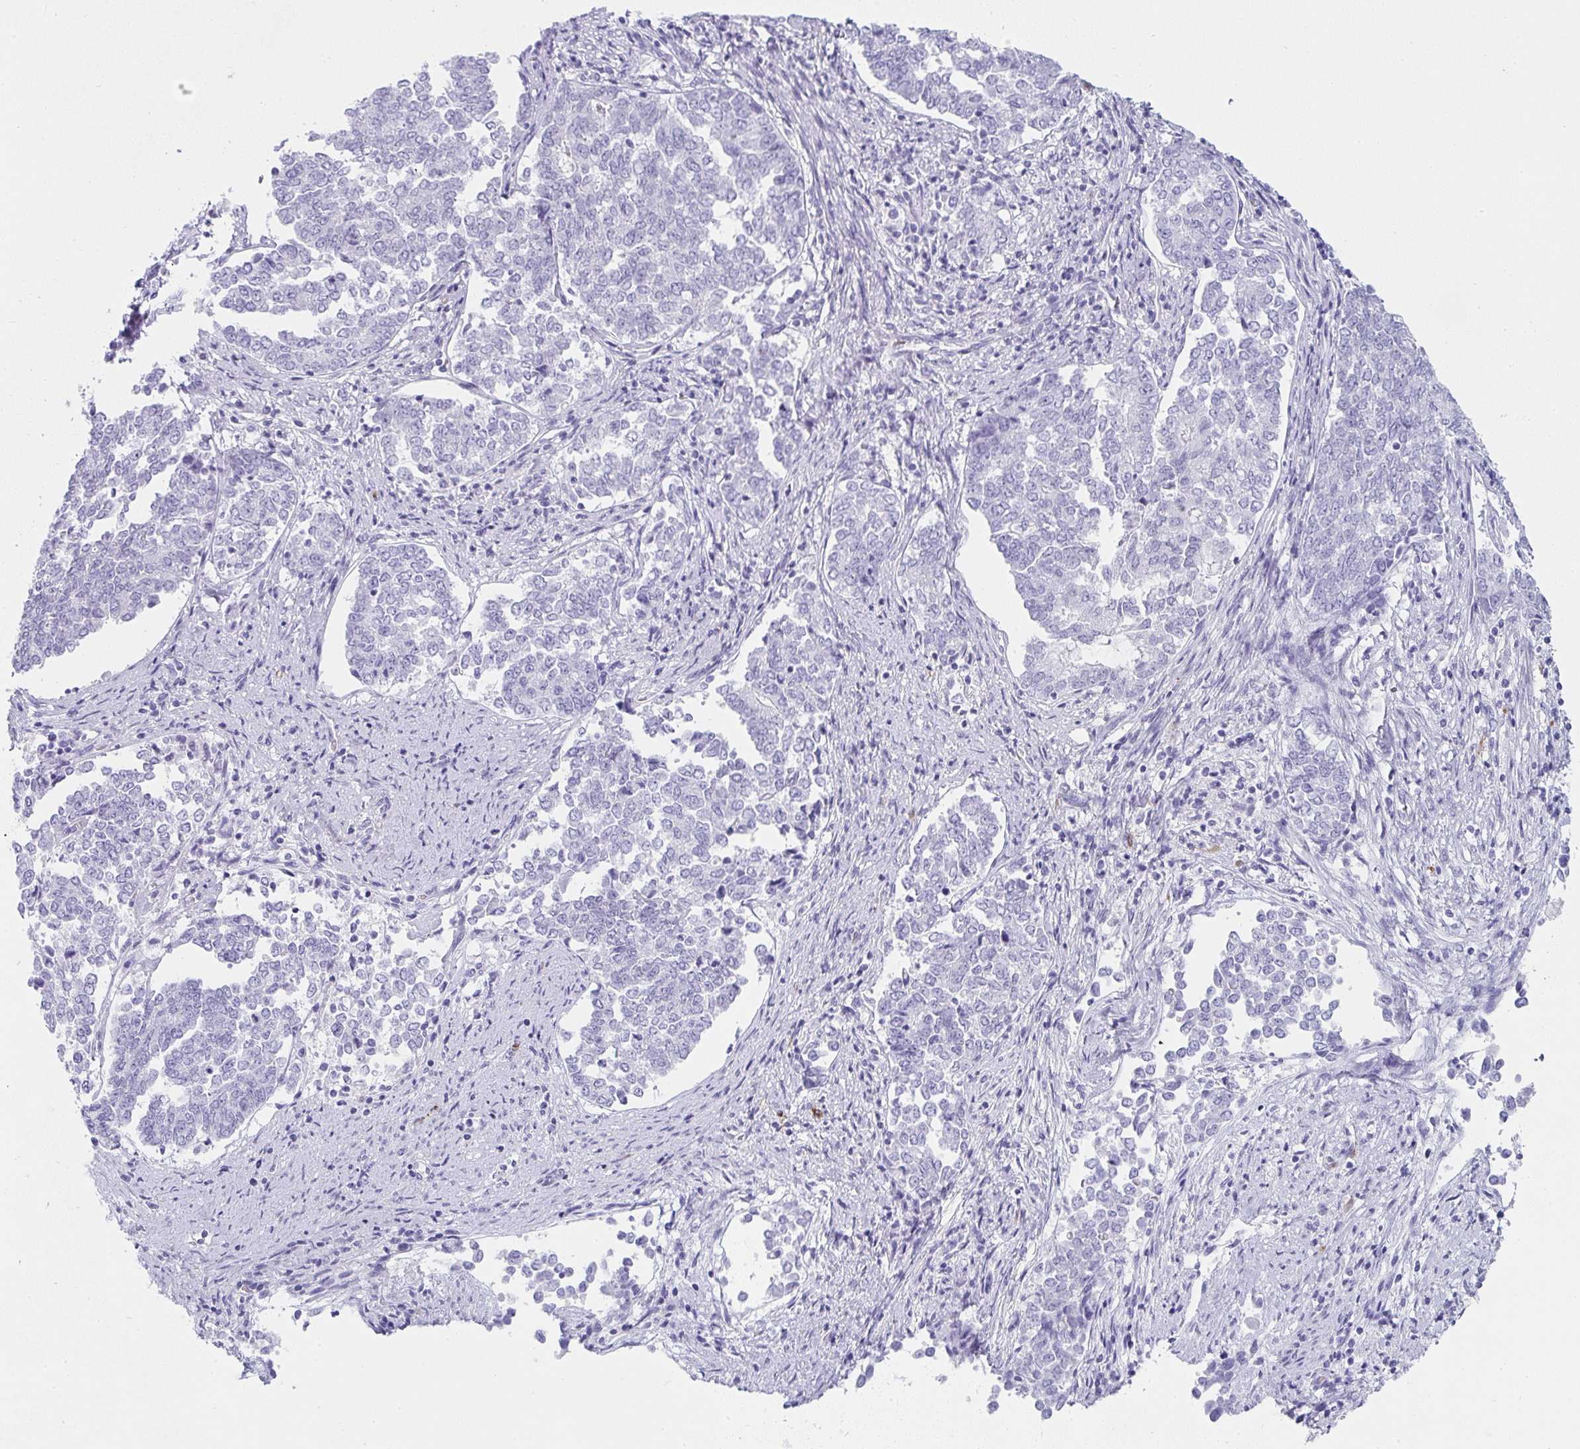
{"staining": {"intensity": "negative", "quantity": "none", "location": "none"}, "tissue": "endometrial cancer", "cell_type": "Tumor cells", "image_type": "cancer", "snomed": [{"axis": "morphology", "description": "Adenocarcinoma, NOS"}, {"axis": "topography", "description": "Endometrium"}], "caption": "There is no significant positivity in tumor cells of adenocarcinoma (endometrial).", "gene": "PRND", "patient": {"sex": "female", "age": 80}}